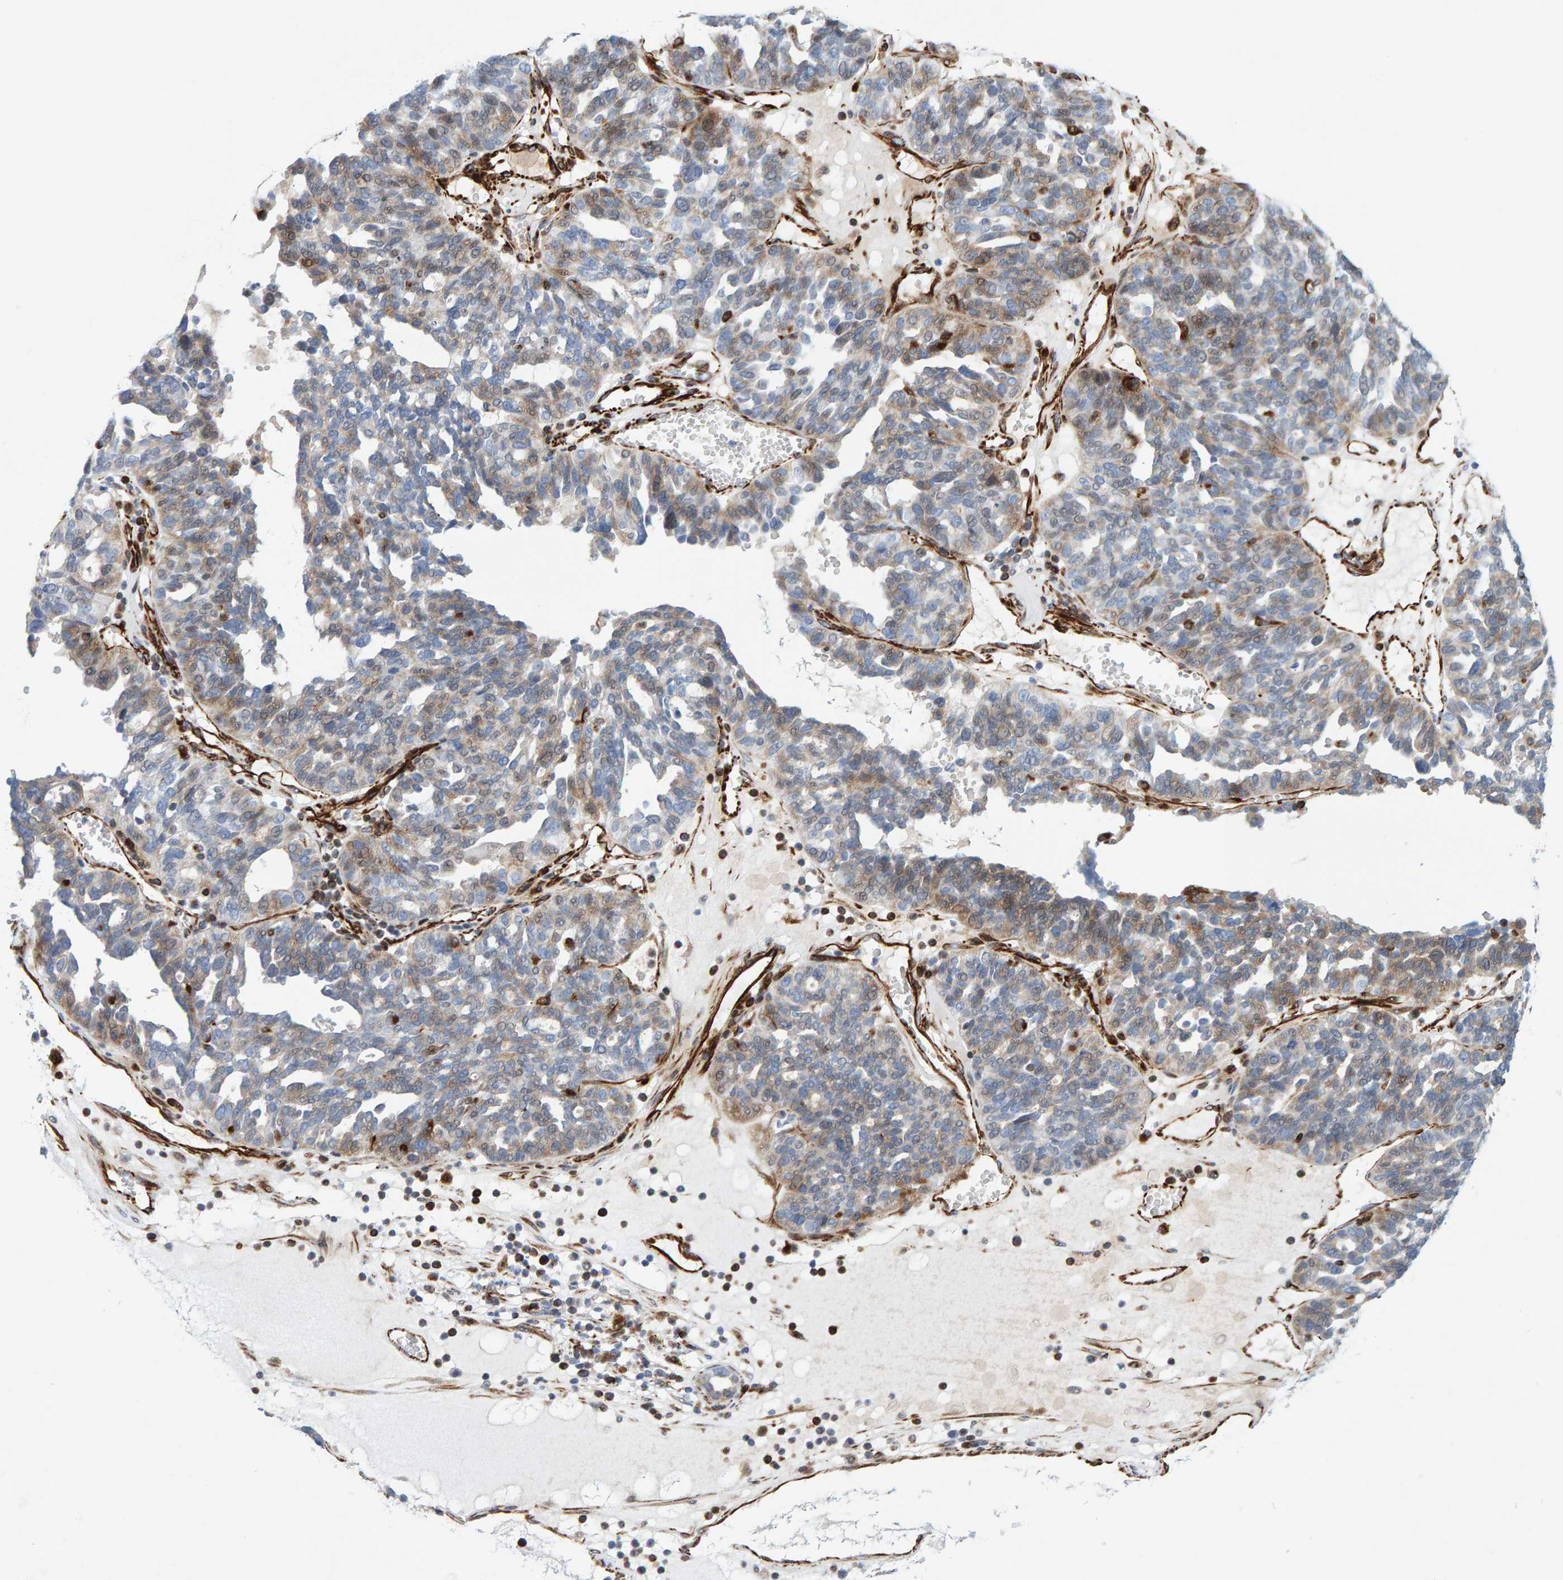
{"staining": {"intensity": "weak", "quantity": "25%-75%", "location": "cytoplasmic/membranous"}, "tissue": "ovarian cancer", "cell_type": "Tumor cells", "image_type": "cancer", "snomed": [{"axis": "morphology", "description": "Cystadenocarcinoma, serous, NOS"}, {"axis": "topography", "description": "Ovary"}], "caption": "A photomicrograph of ovarian cancer (serous cystadenocarcinoma) stained for a protein reveals weak cytoplasmic/membranous brown staining in tumor cells. Nuclei are stained in blue.", "gene": "POLG2", "patient": {"sex": "female", "age": 59}}